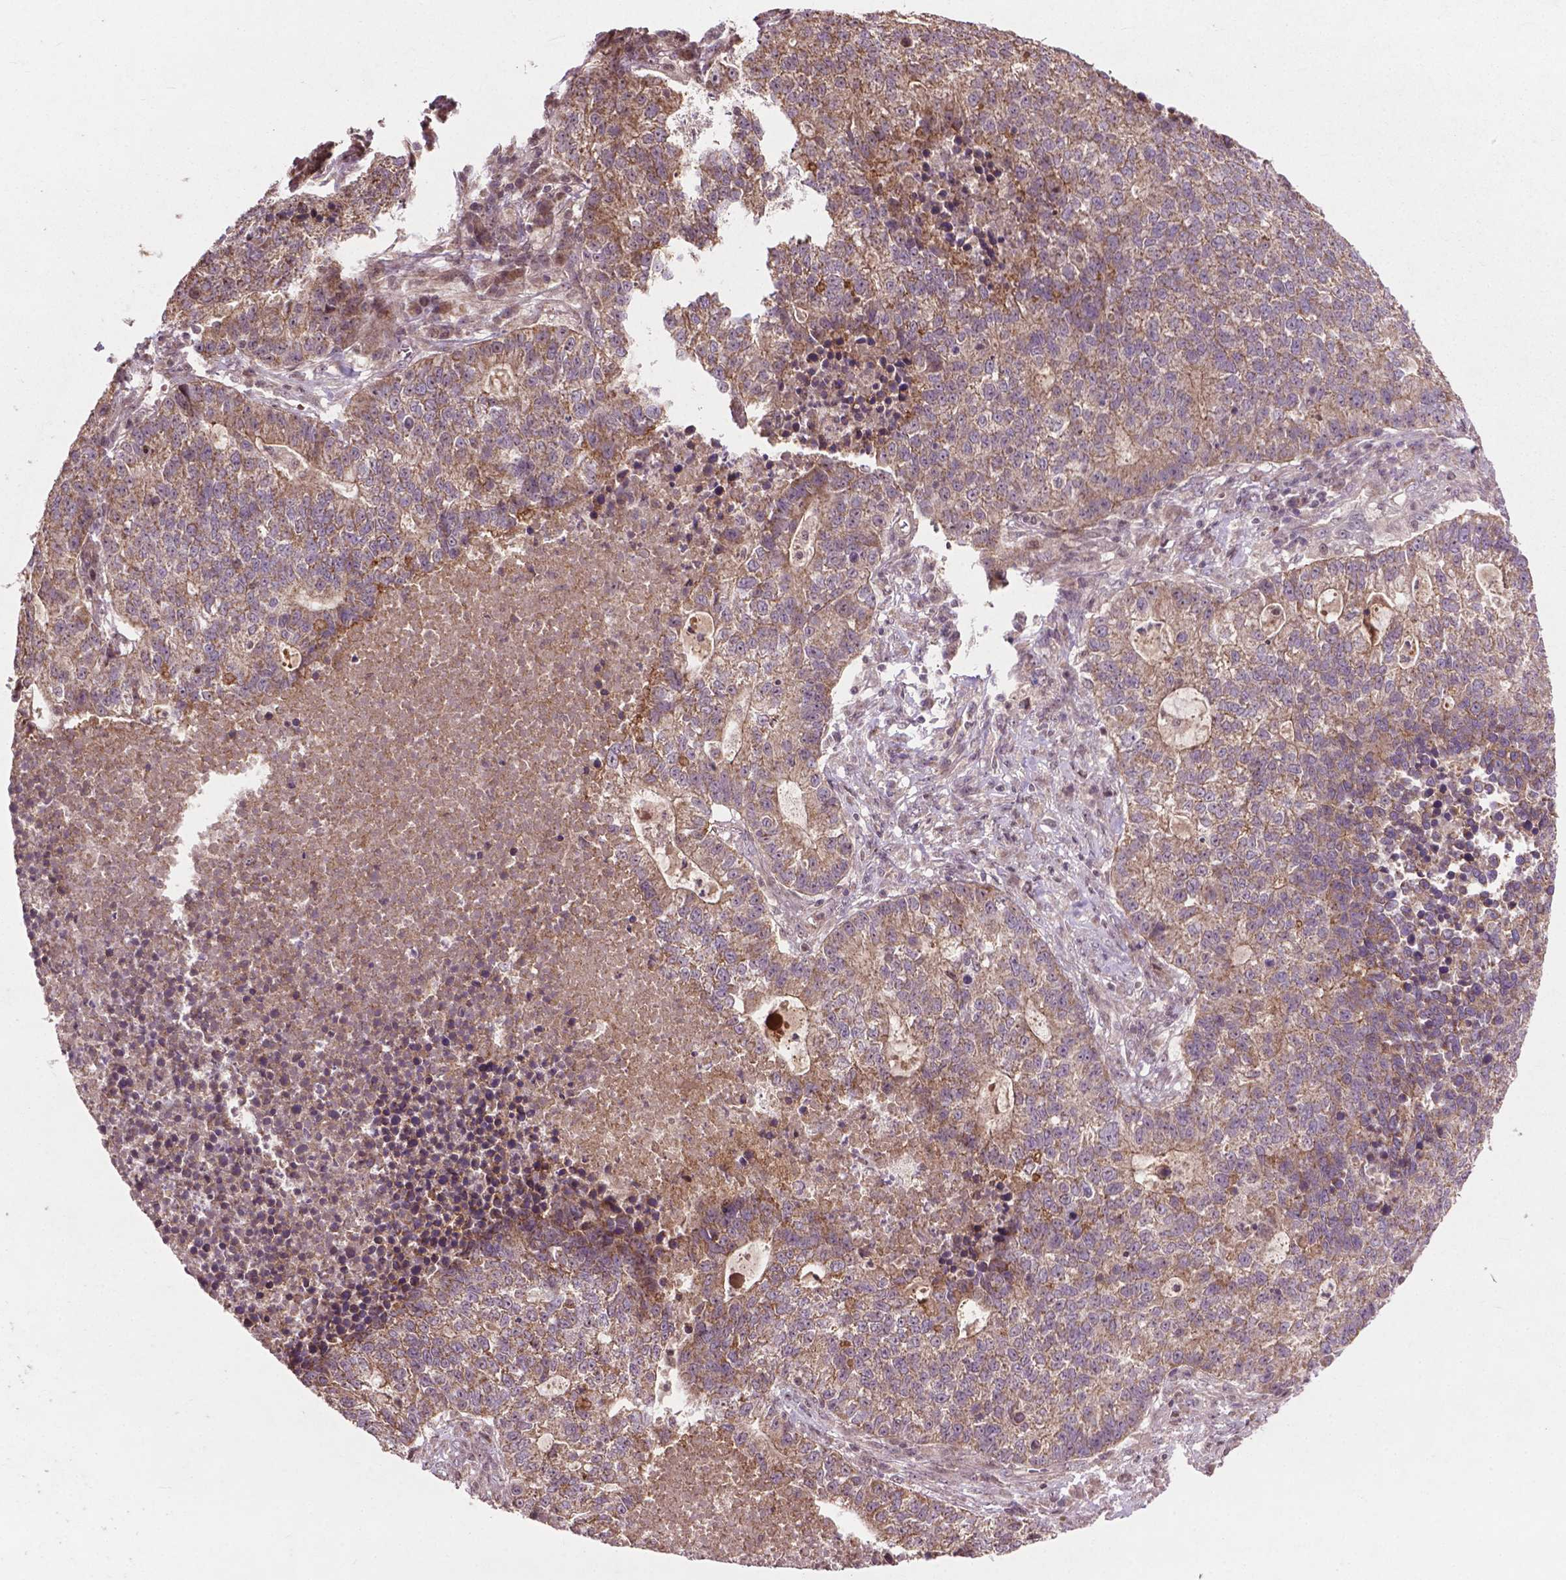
{"staining": {"intensity": "moderate", "quantity": ">75%", "location": "cytoplasmic/membranous"}, "tissue": "lung cancer", "cell_type": "Tumor cells", "image_type": "cancer", "snomed": [{"axis": "morphology", "description": "Adenocarcinoma, NOS"}, {"axis": "topography", "description": "Lung"}], "caption": "An immunohistochemistry micrograph of neoplastic tissue is shown. Protein staining in brown labels moderate cytoplasmic/membranous positivity in adenocarcinoma (lung) within tumor cells.", "gene": "B3GALNT2", "patient": {"sex": "male", "age": 57}}